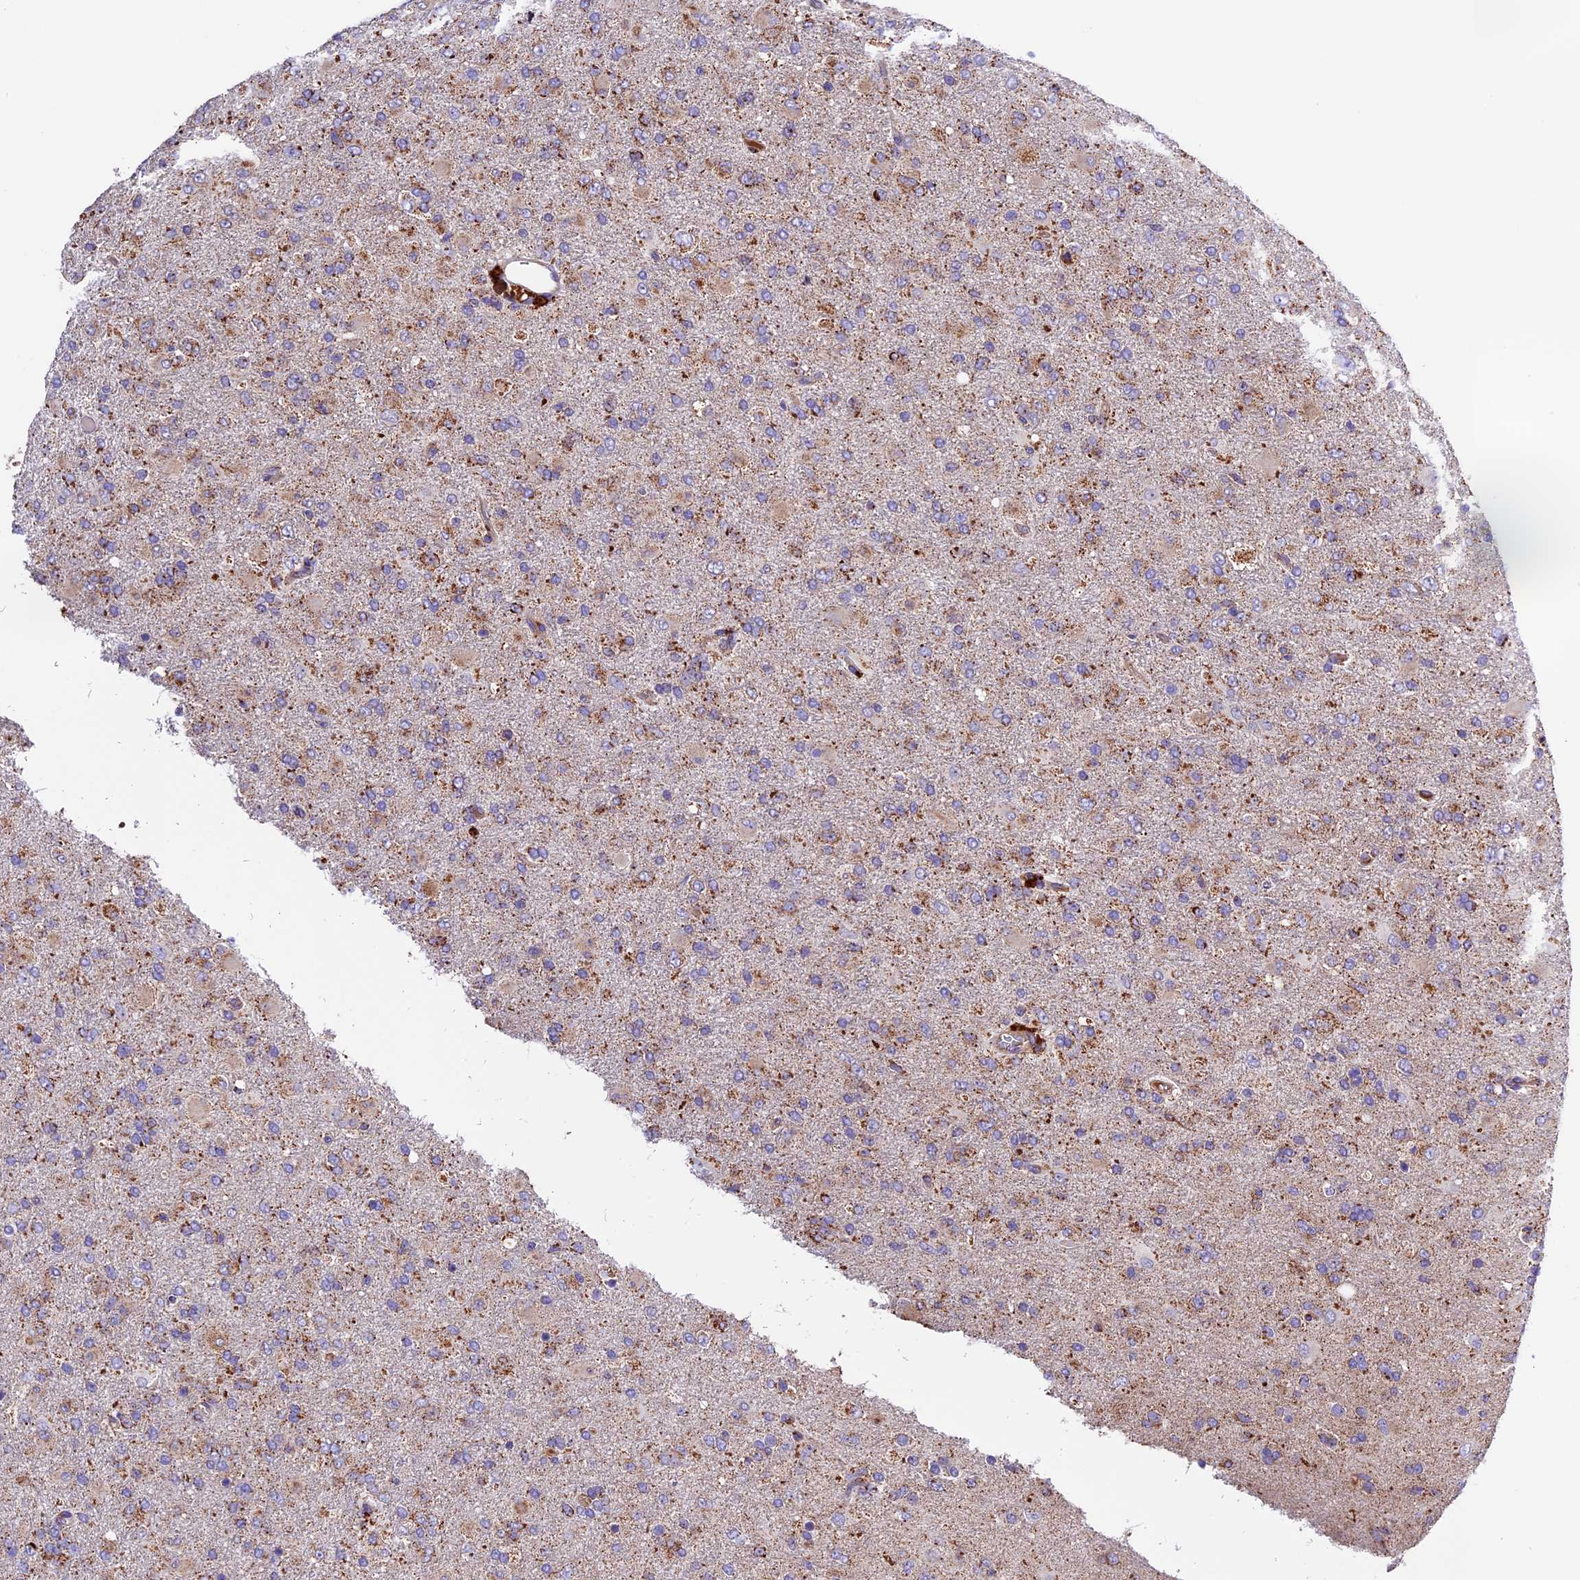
{"staining": {"intensity": "moderate", "quantity": "<25%", "location": "cytoplasmic/membranous"}, "tissue": "glioma", "cell_type": "Tumor cells", "image_type": "cancer", "snomed": [{"axis": "morphology", "description": "Glioma, malignant, Low grade"}, {"axis": "topography", "description": "Brain"}], "caption": "The immunohistochemical stain highlights moderate cytoplasmic/membranous staining in tumor cells of malignant low-grade glioma tissue.", "gene": "METTL22", "patient": {"sex": "male", "age": 65}}